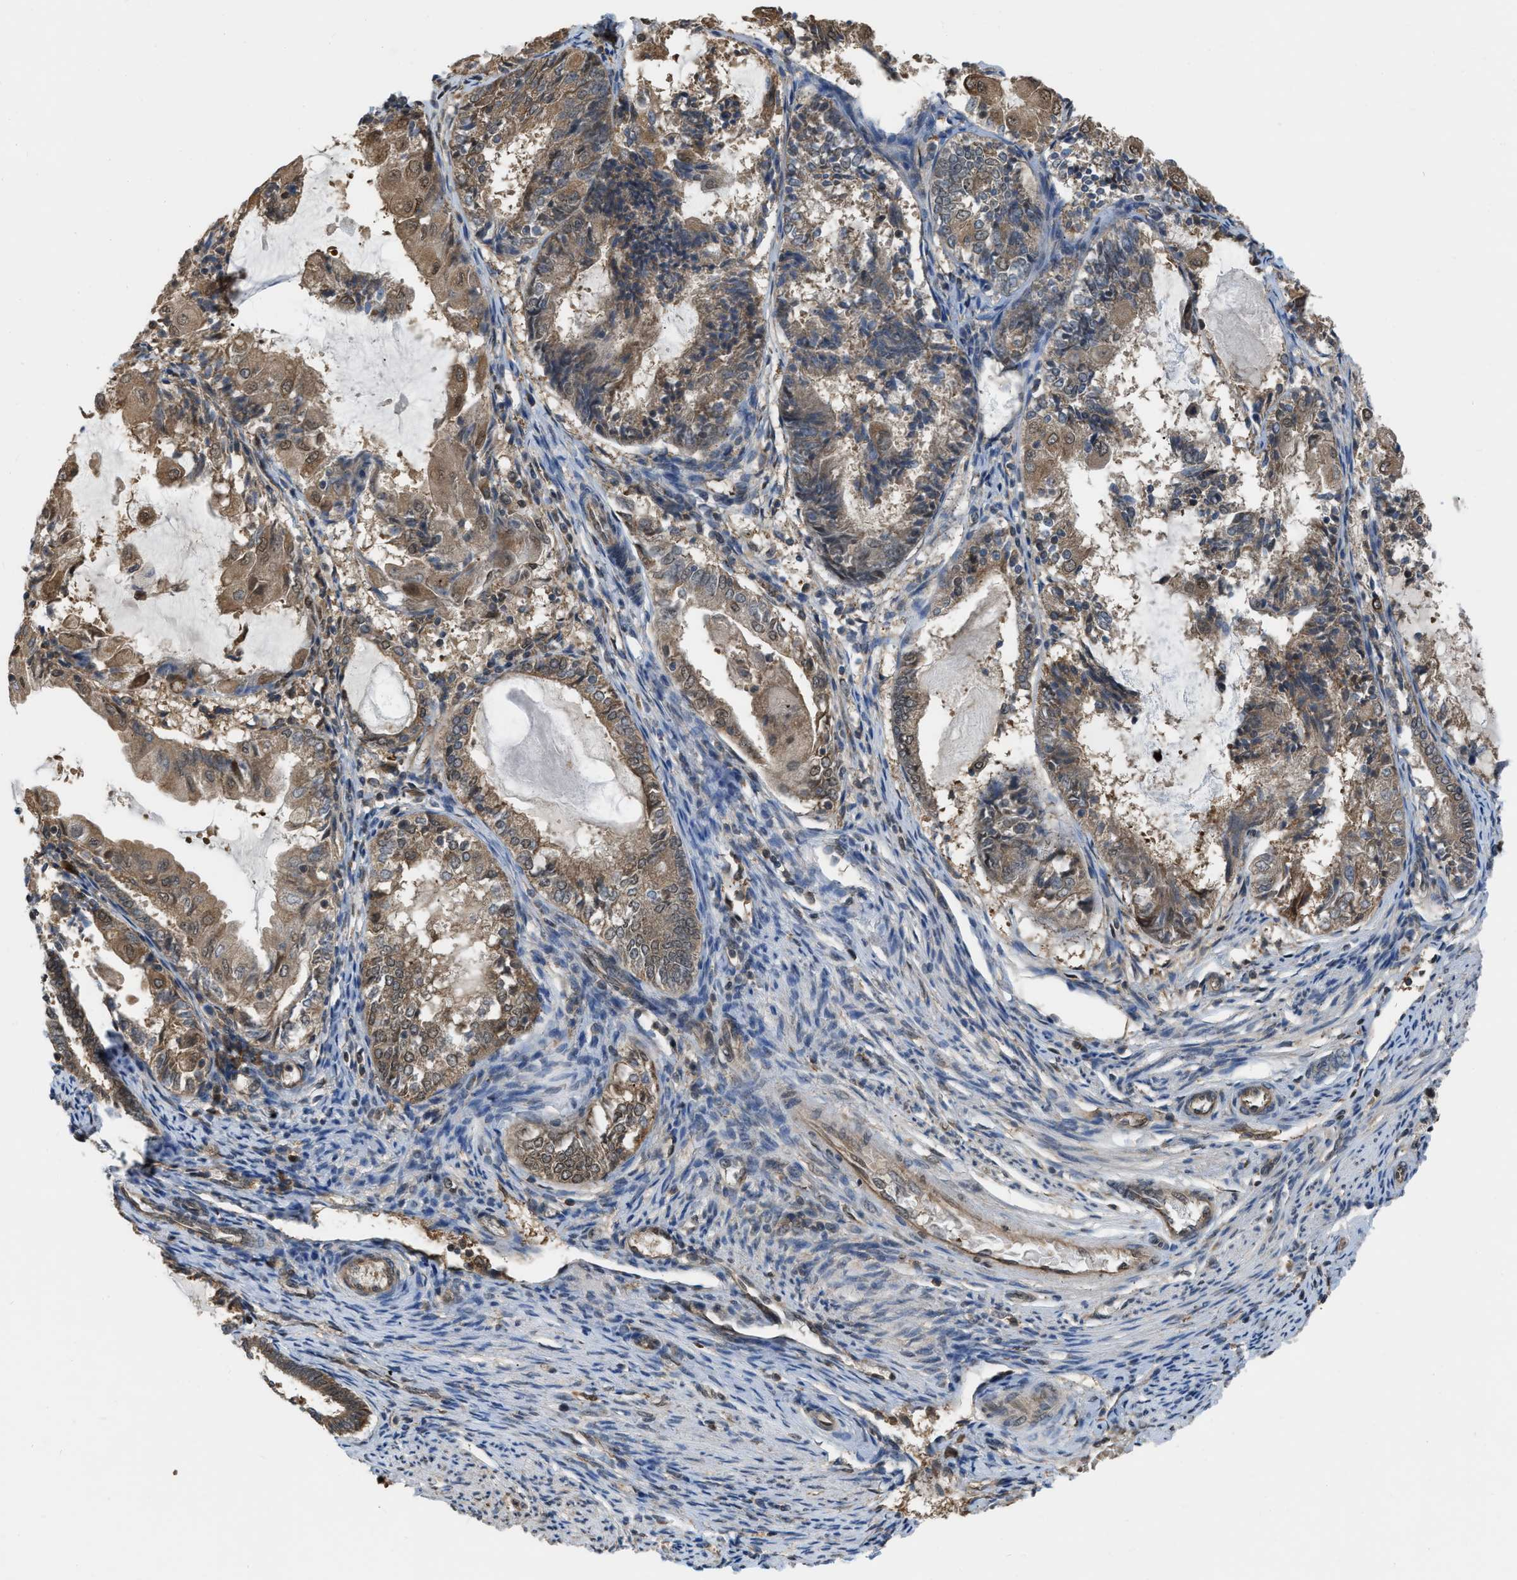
{"staining": {"intensity": "moderate", "quantity": "25%-75%", "location": "cytoplasmic/membranous"}, "tissue": "endometrial cancer", "cell_type": "Tumor cells", "image_type": "cancer", "snomed": [{"axis": "morphology", "description": "Adenocarcinoma, NOS"}, {"axis": "topography", "description": "Endometrium"}], "caption": "Endometrial adenocarcinoma stained with immunohistochemistry (IHC) displays moderate cytoplasmic/membranous positivity in about 25%-75% of tumor cells.", "gene": "BCL7C", "patient": {"sex": "female", "age": 81}}